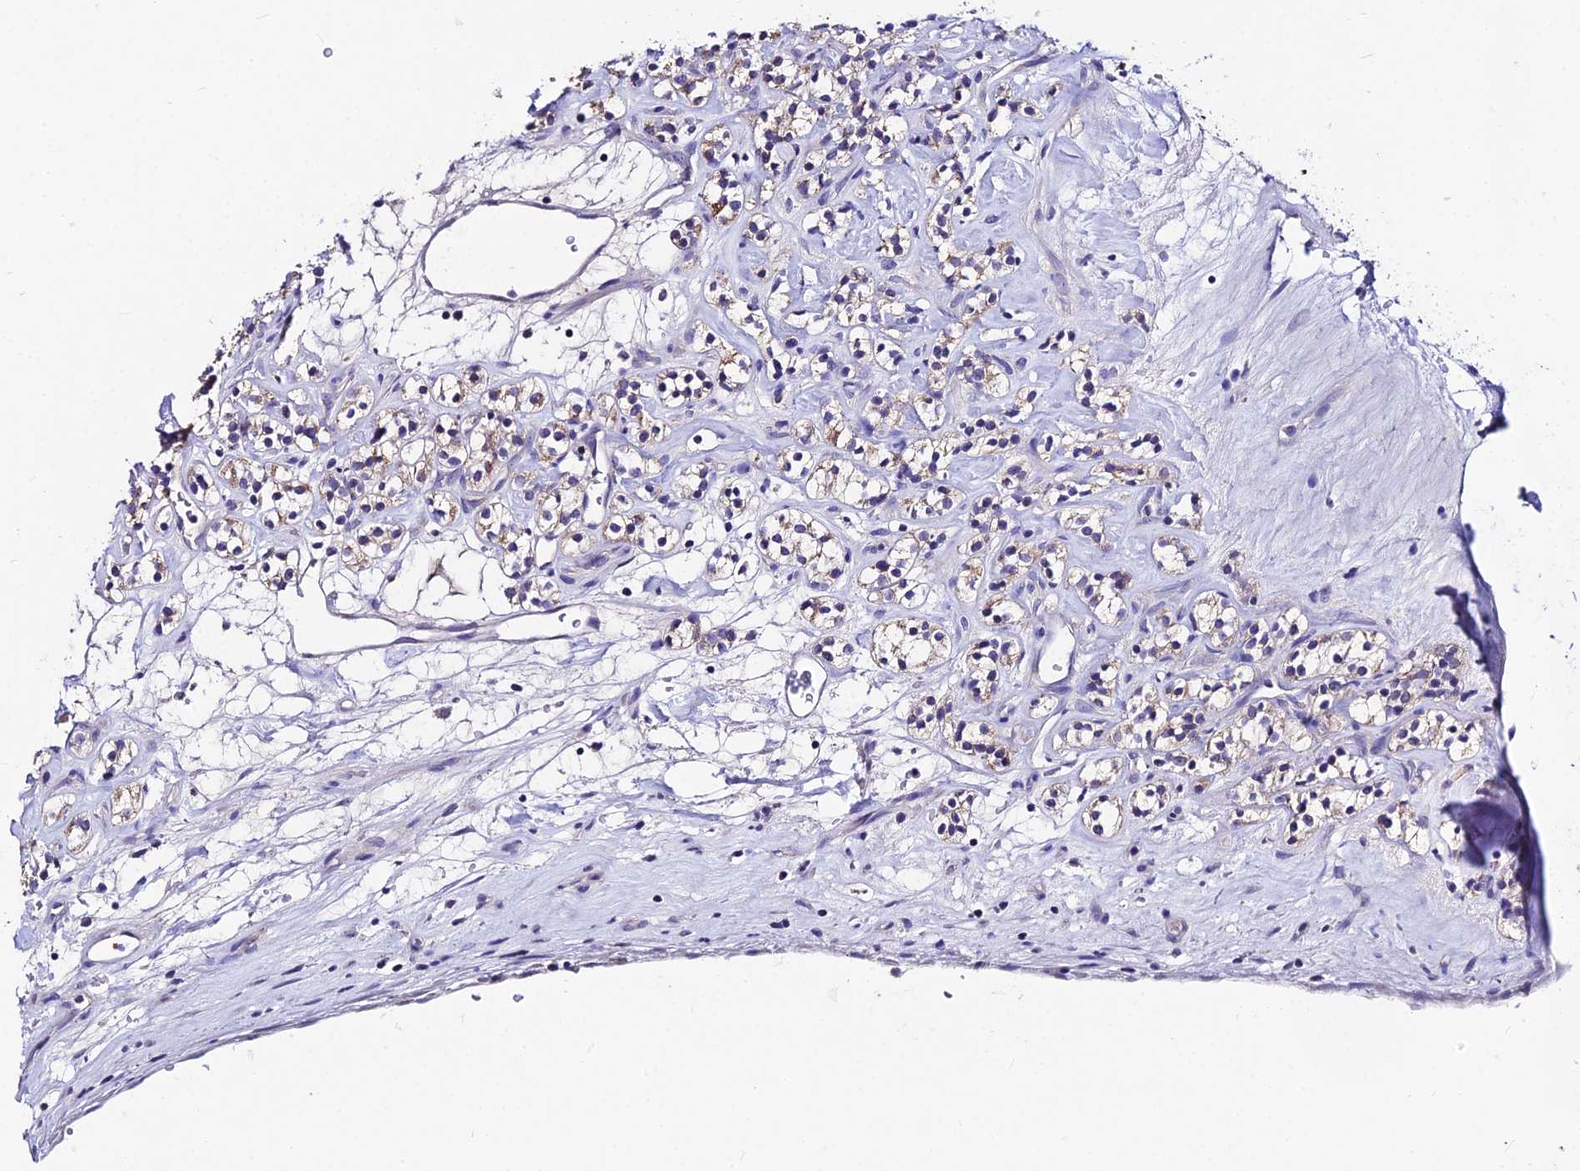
{"staining": {"intensity": "weak", "quantity": "25%-75%", "location": "cytoplasmic/membranous"}, "tissue": "renal cancer", "cell_type": "Tumor cells", "image_type": "cancer", "snomed": [{"axis": "morphology", "description": "Adenocarcinoma, NOS"}, {"axis": "topography", "description": "Kidney"}], "caption": "A brown stain shows weak cytoplasmic/membranous expression of a protein in renal adenocarcinoma tumor cells.", "gene": "LGALS7", "patient": {"sex": "male", "age": 77}}